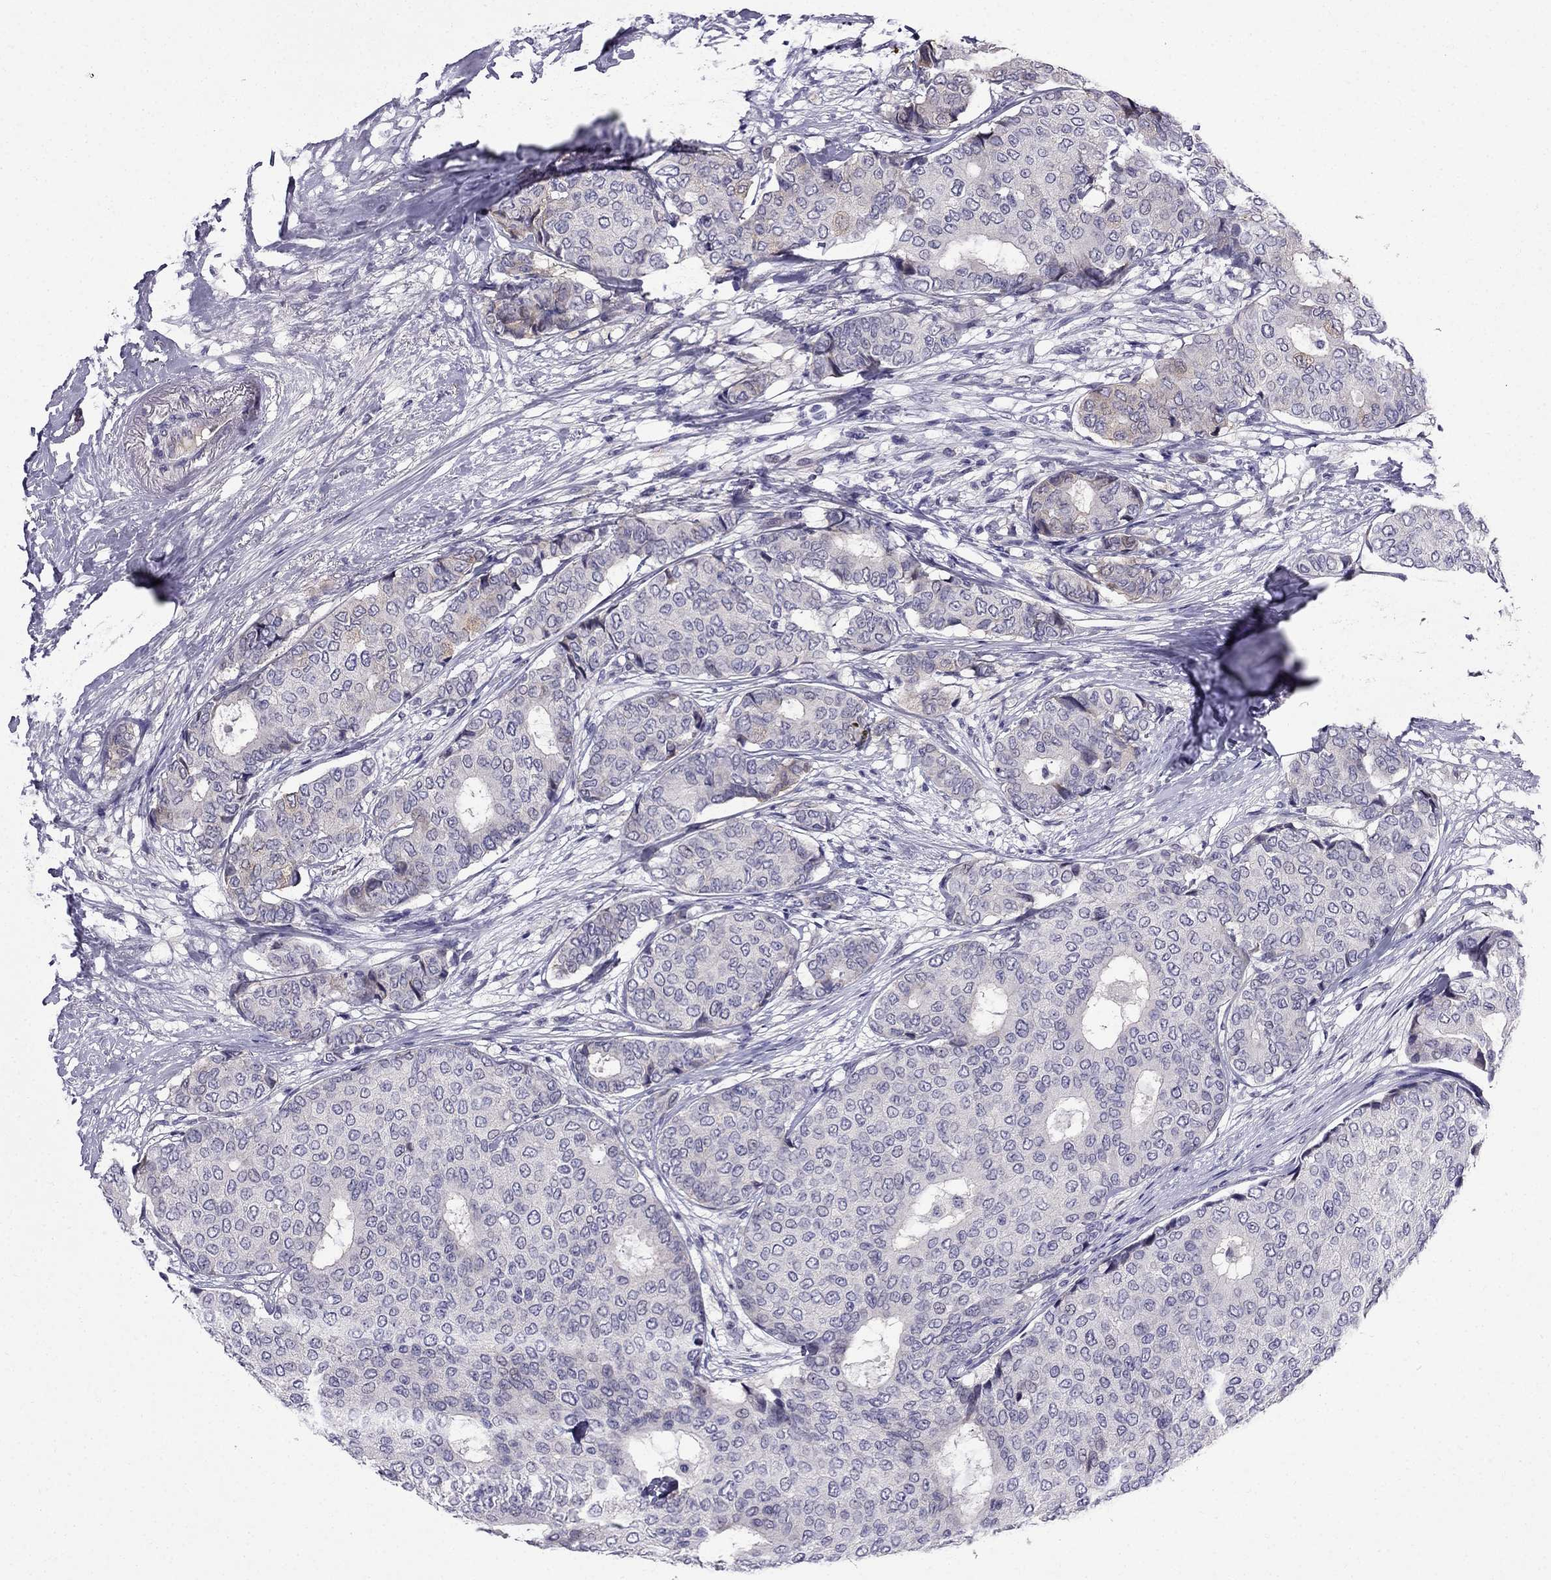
{"staining": {"intensity": "negative", "quantity": "none", "location": "none"}, "tissue": "breast cancer", "cell_type": "Tumor cells", "image_type": "cancer", "snomed": [{"axis": "morphology", "description": "Duct carcinoma"}, {"axis": "topography", "description": "Breast"}], "caption": "Immunohistochemistry micrograph of neoplastic tissue: human breast cancer stained with DAB reveals no significant protein expression in tumor cells. The staining was performed using DAB (3,3'-diaminobenzidine) to visualize the protein expression in brown, while the nuclei were stained in blue with hematoxylin (Magnification: 20x).", "gene": "PI16", "patient": {"sex": "female", "age": 75}}